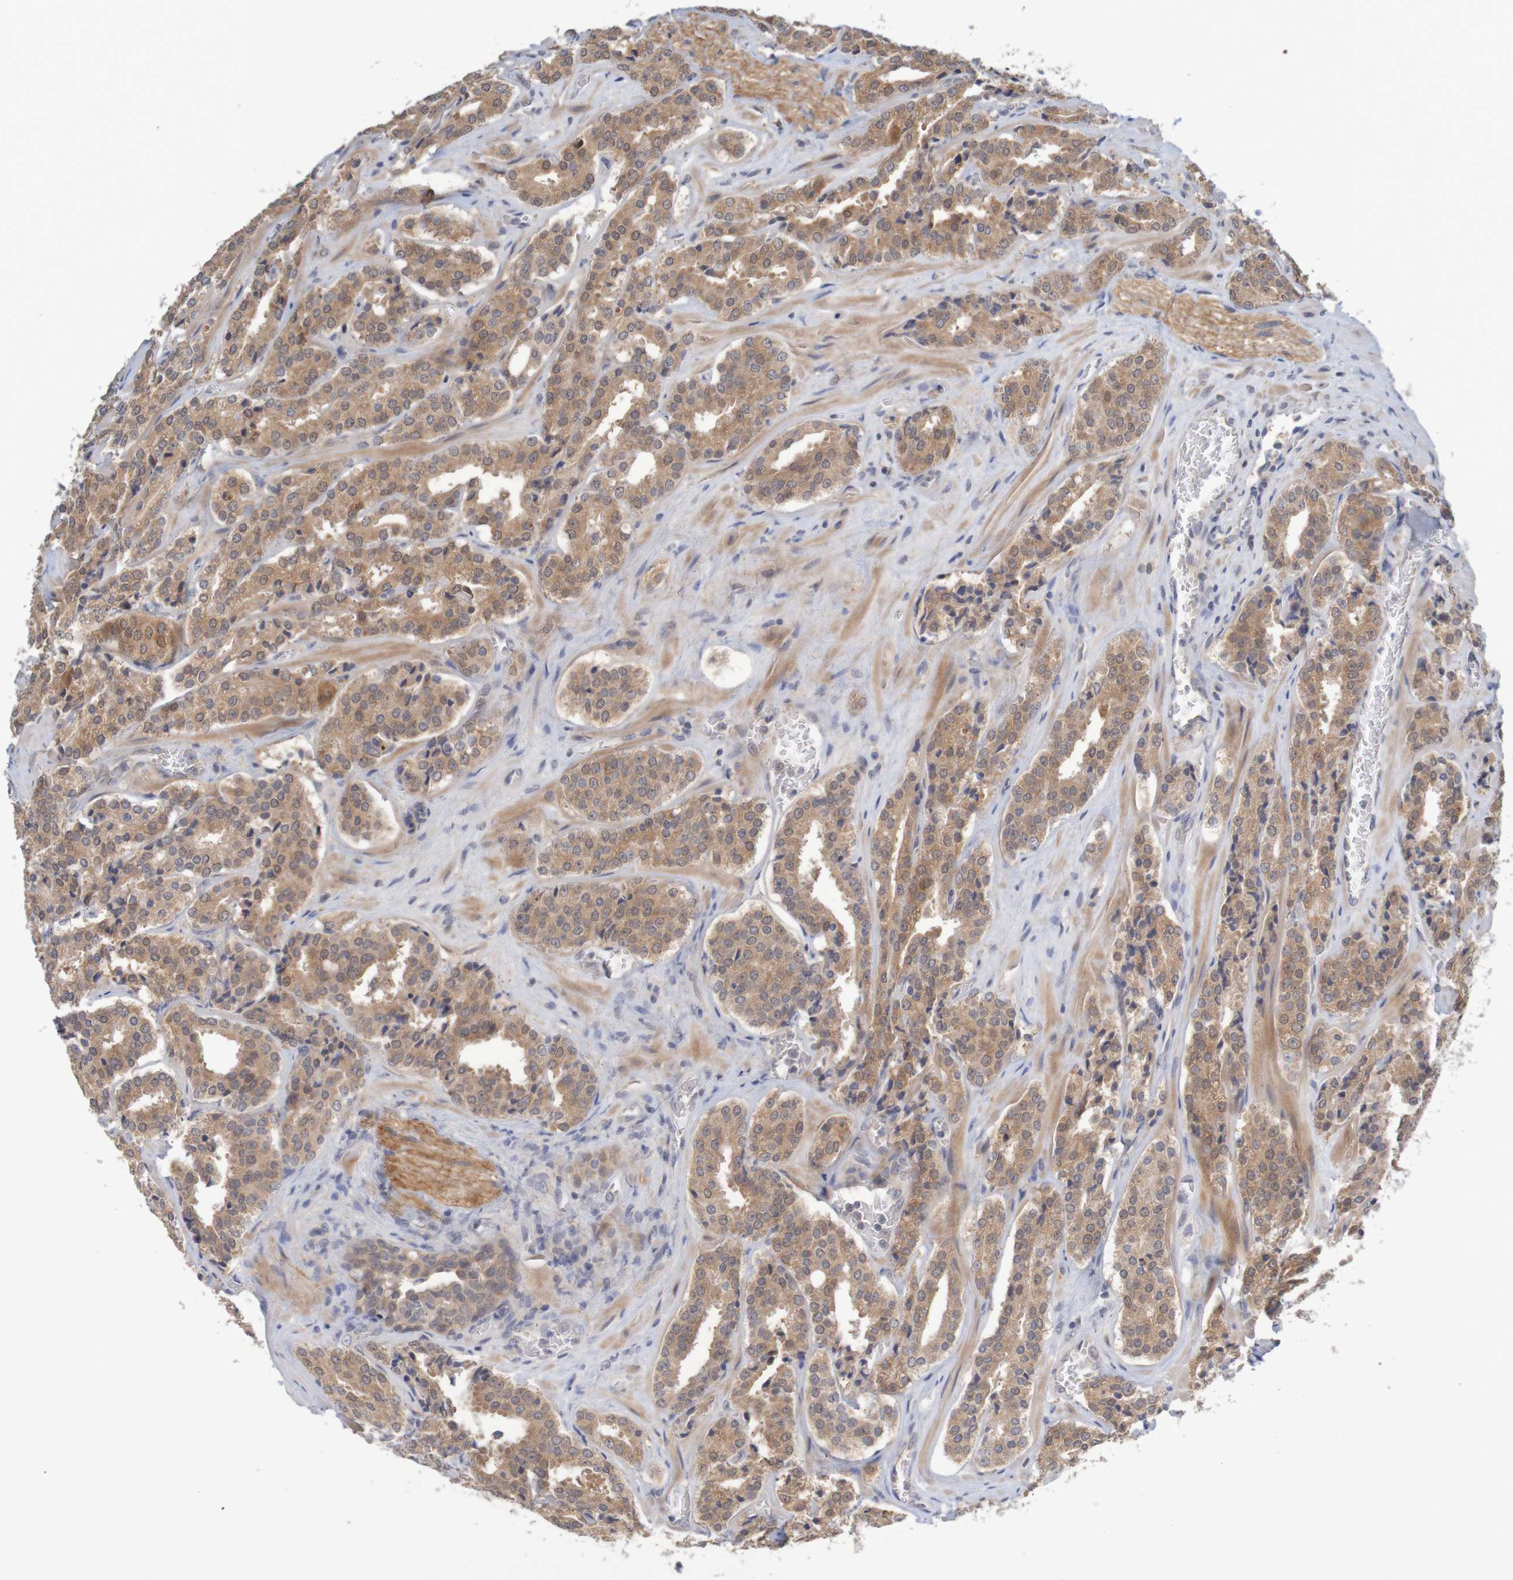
{"staining": {"intensity": "moderate", "quantity": ">75%", "location": "cytoplasmic/membranous"}, "tissue": "prostate cancer", "cell_type": "Tumor cells", "image_type": "cancer", "snomed": [{"axis": "morphology", "description": "Adenocarcinoma, High grade"}, {"axis": "topography", "description": "Prostate"}], "caption": "Immunohistochemical staining of high-grade adenocarcinoma (prostate) reveals medium levels of moderate cytoplasmic/membranous protein staining in about >75% of tumor cells.", "gene": "ANKK1", "patient": {"sex": "male", "age": 60}}